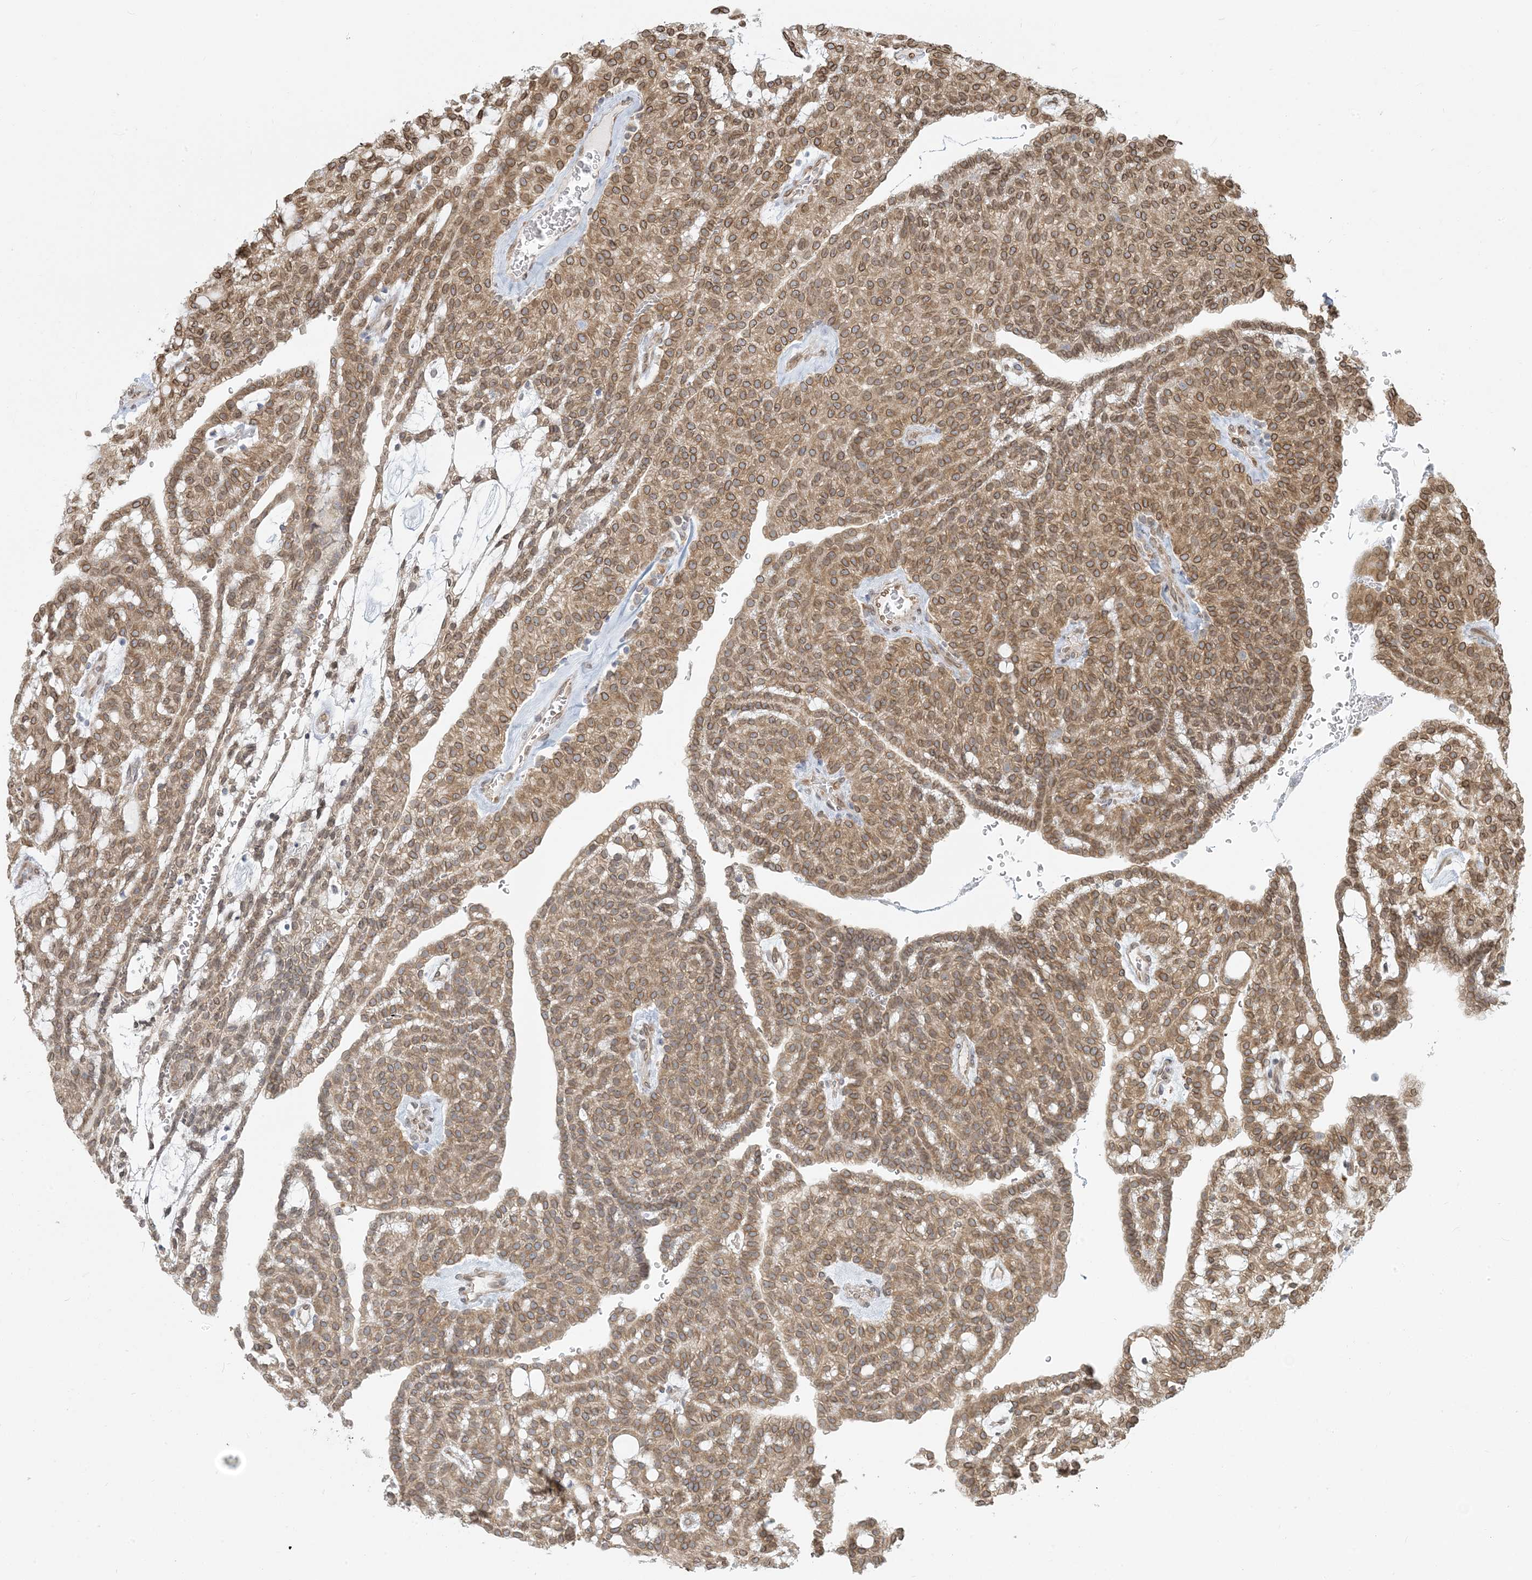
{"staining": {"intensity": "moderate", "quantity": ">75%", "location": "cytoplasmic/membranous,nuclear"}, "tissue": "renal cancer", "cell_type": "Tumor cells", "image_type": "cancer", "snomed": [{"axis": "morphology", "description": "Adenocarcinoma, NOS"}, {"axis": "topography", "description": "Kidney"}], "caption": "A histopathology image of human adenocarcinoma (renal) stained for a protein demonstrates moderate cytoplasmic/membranous and nuclear brown staining in tumor cells.", "gene": "WWP1", "patient": {"sex": "male", "age": 63}}